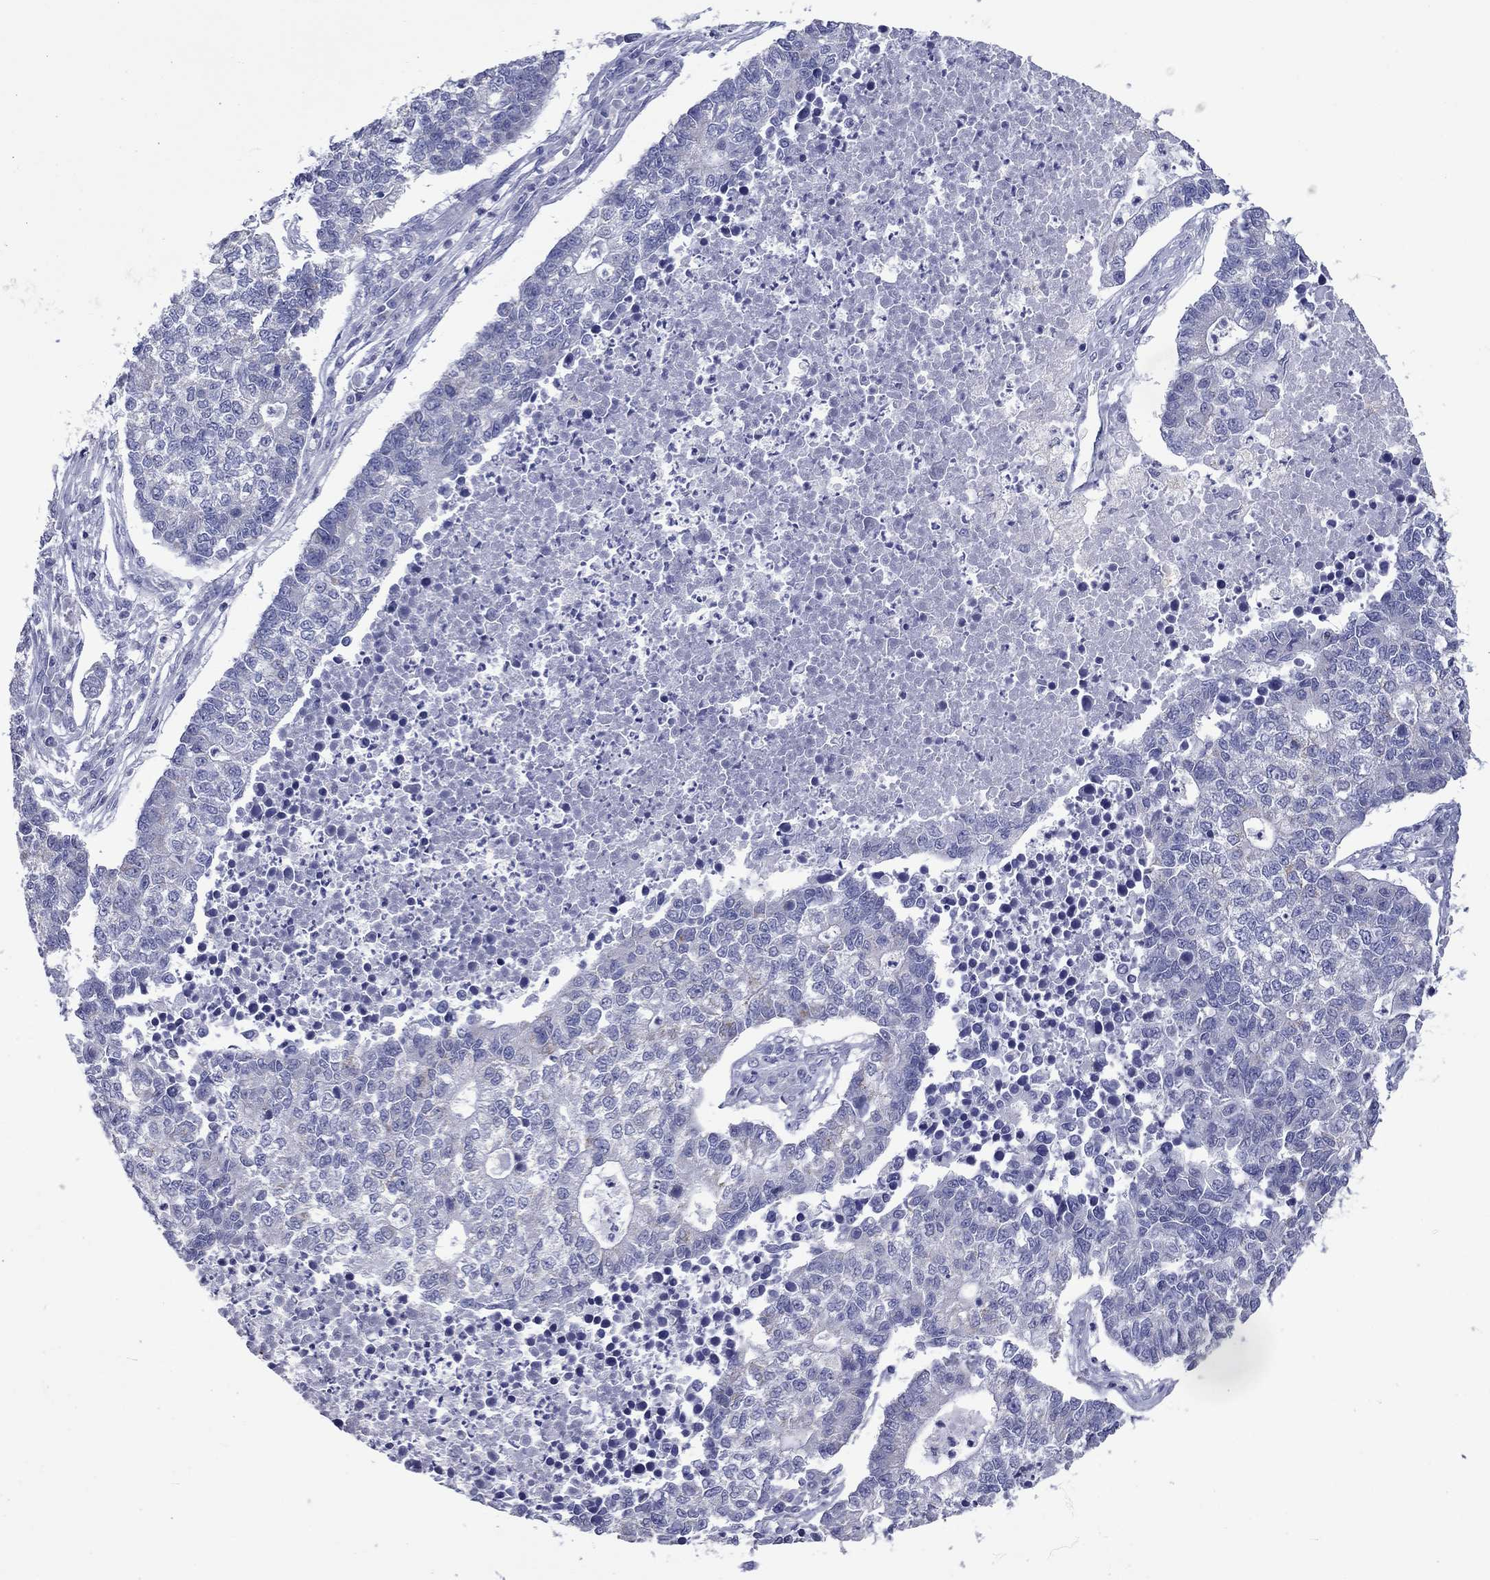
{"staining": {"intensity": "negative", "quantity": "none", "location": "none"}, "tissue": "lung cancer", "cell_type": "Tumor cells", "image_type": "cancer", "snomed": [{"axis": "morphology", "description": "Adenocarcinoma, NOS"}, {"axis": "topography", "description": "Lung"}], "caption": "An image of lung cancer stained for a protein demonstrates no brown staining in tumor cells.", "gene": "ACADSB", "patient": {"sex": "male", "age": 57}}